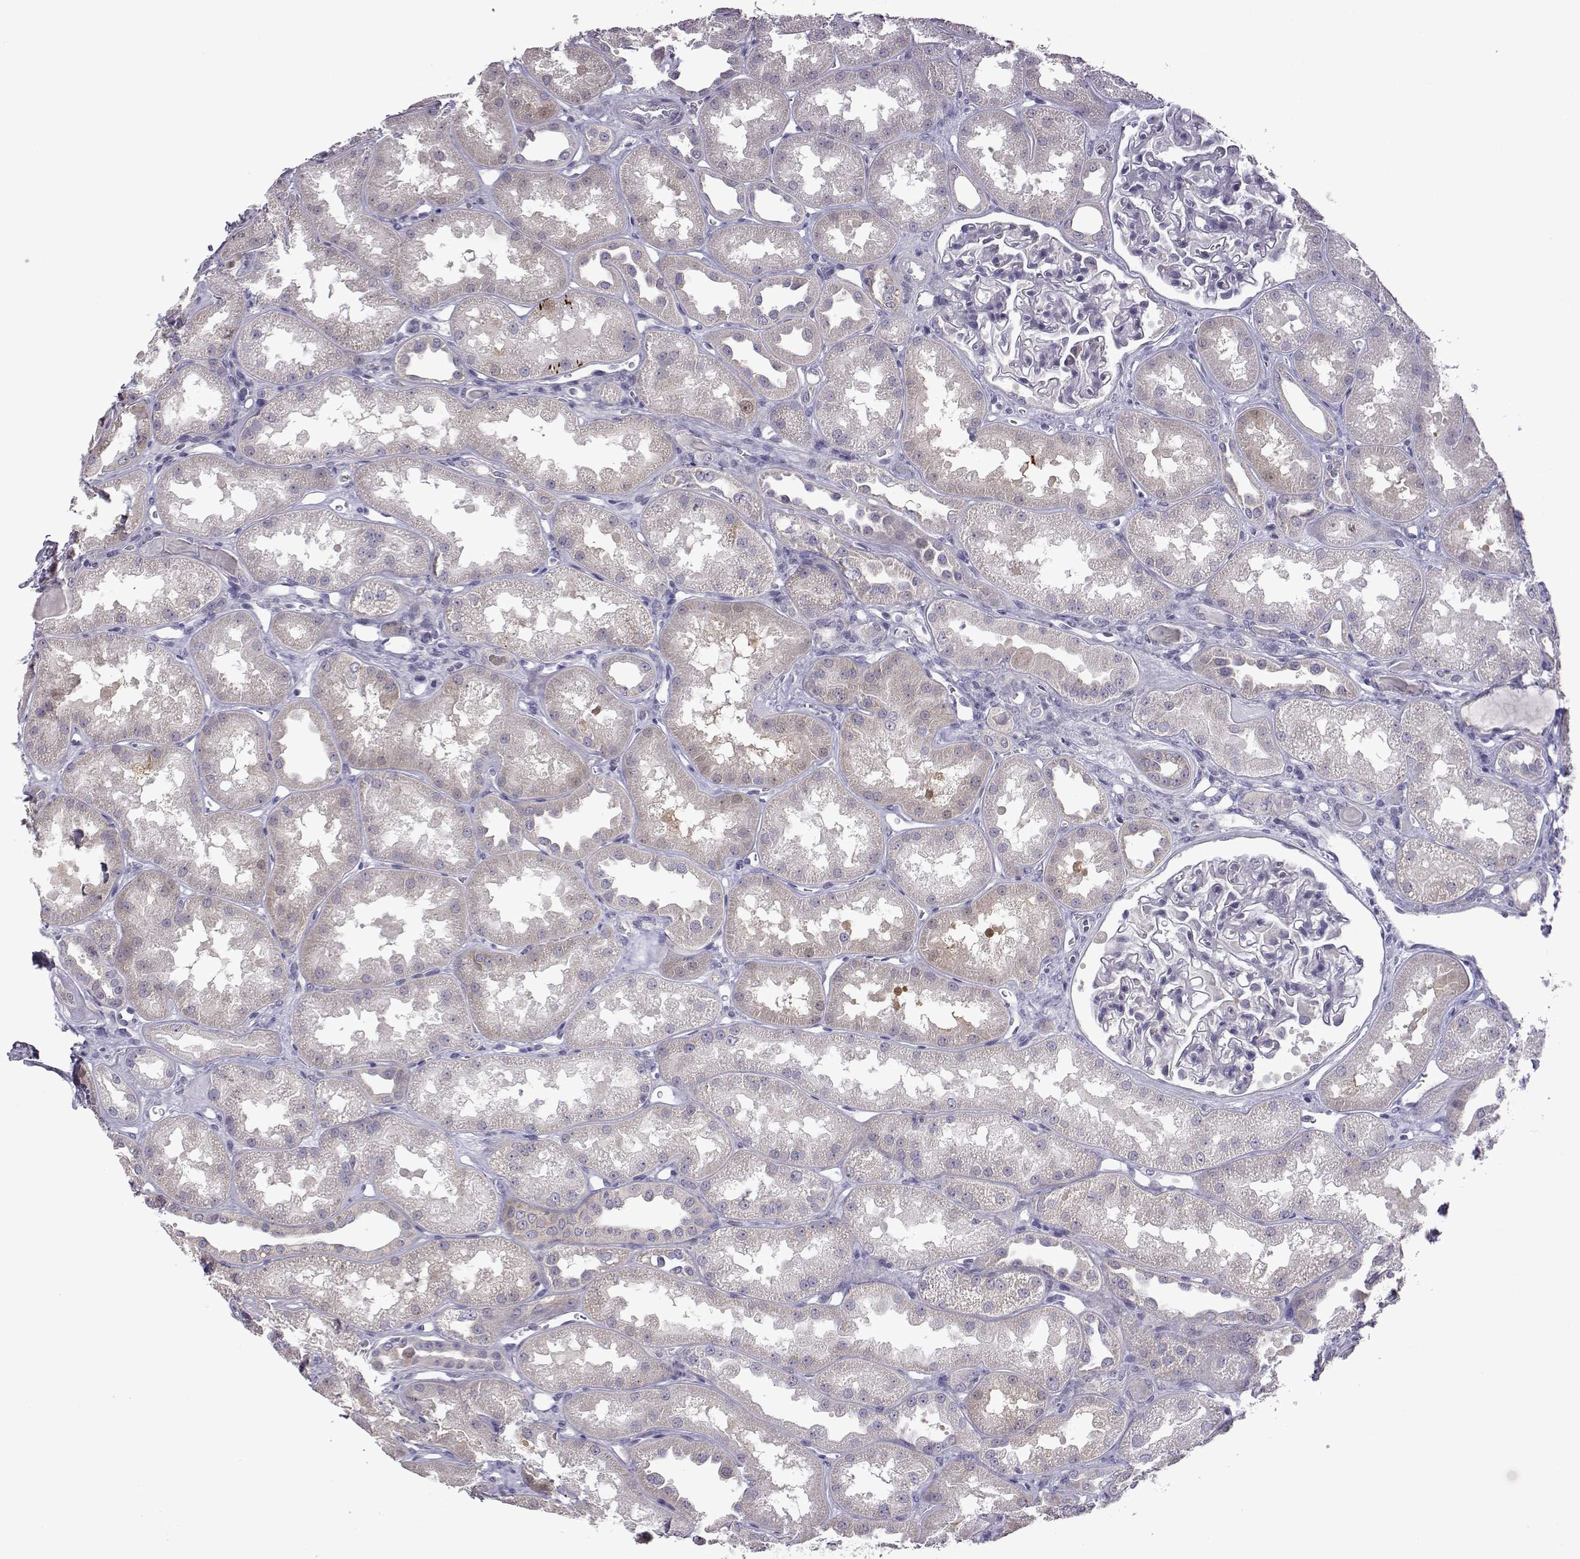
{"staining": {"intensity": "negative", "quantity": "none", "location": "none"}, "tissue": "kidney", "cell_type": "Cells in glomeruli", "image_type": "normal", "snomed": [{"axis": "morphology", "description": "Normal tissue, NOS"}, {"axis": "topography", "description": "Kidney"}], "caption": "DAB immunohistochemical staining of unremarkable human kidney exhibits no significant positivity in cells in glomeruli. Nuclei are stained in blue.", "gene": "VGF", "patient": {"sex": "male", "age": 61}}